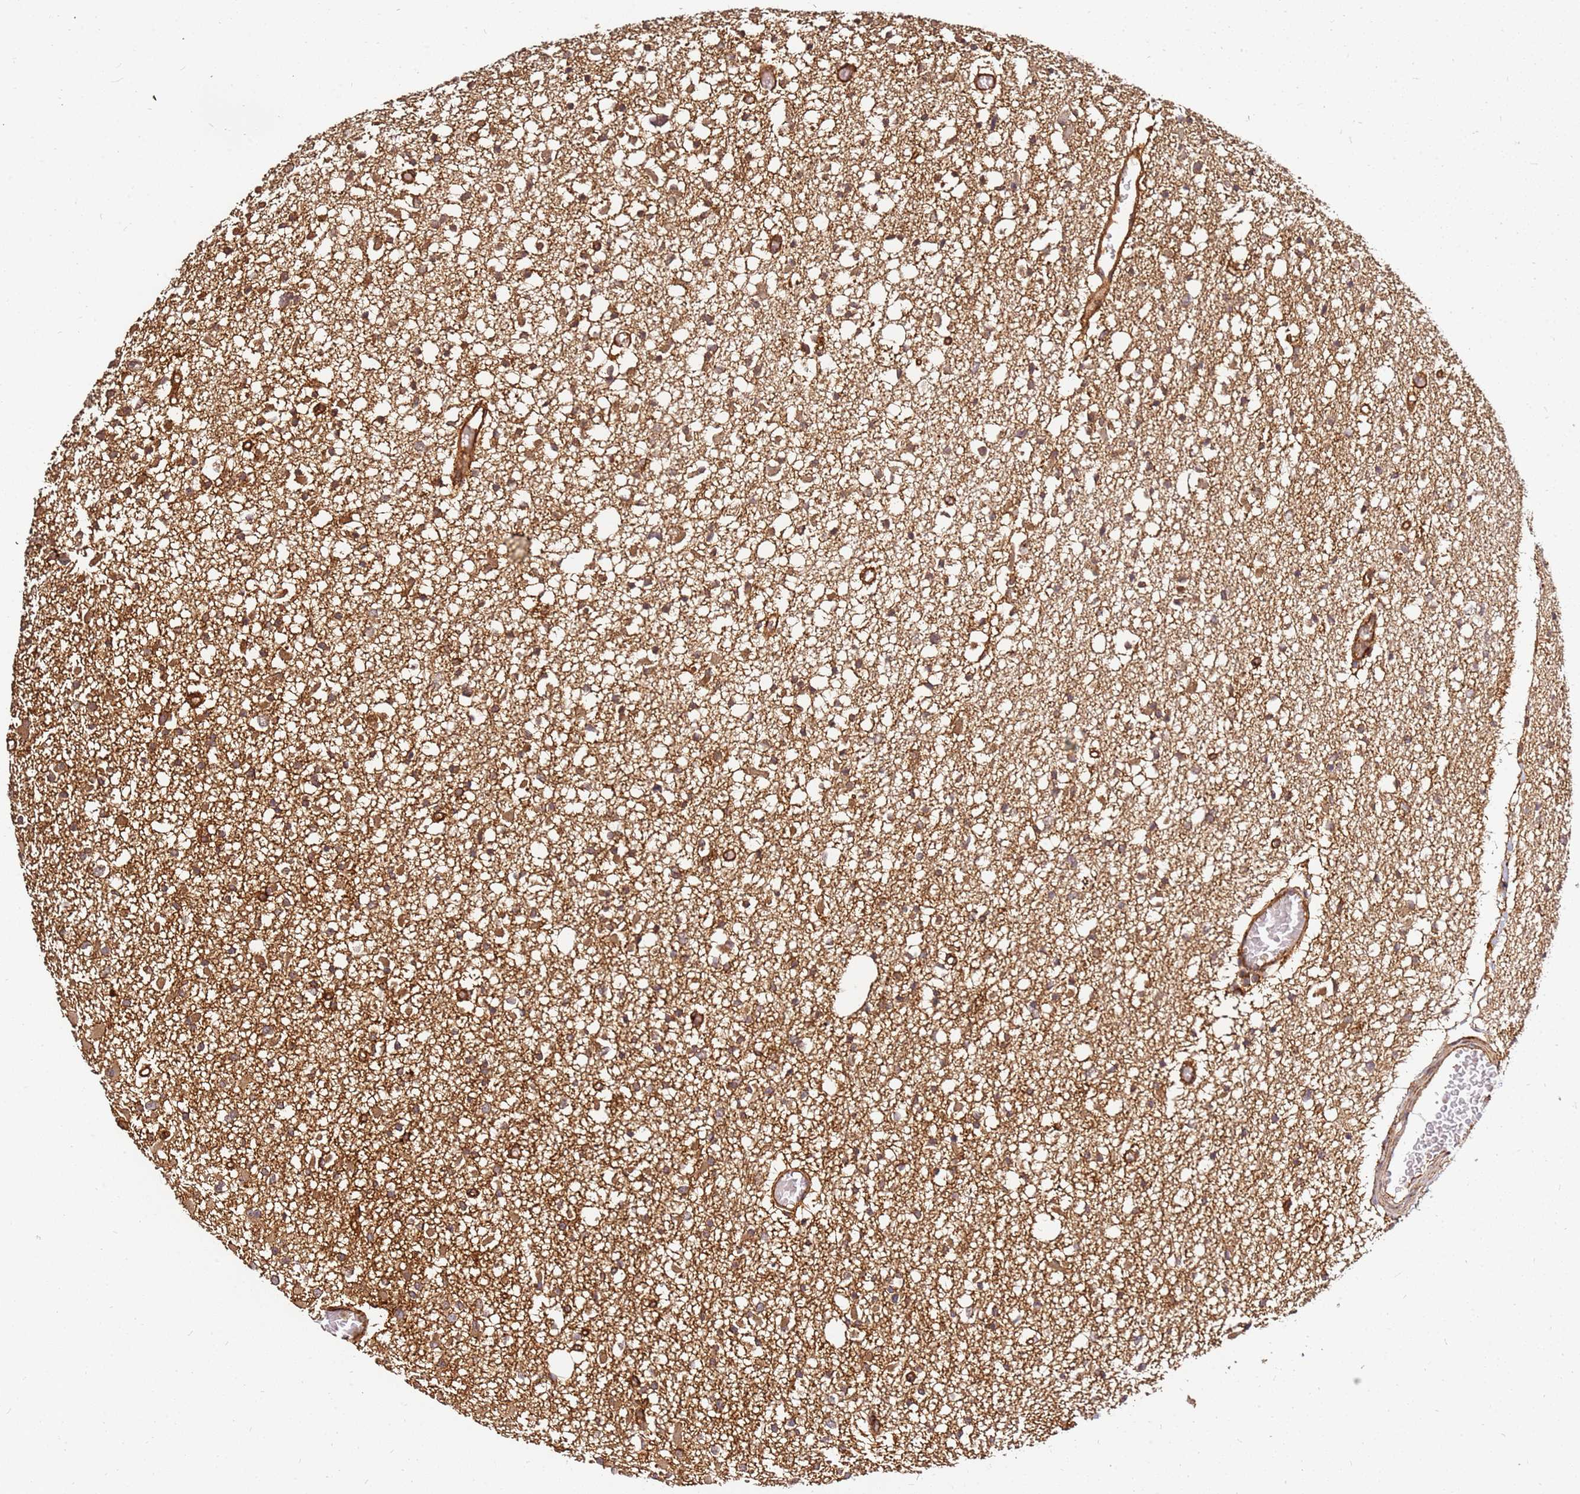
{"staining": {"intensity": "moderate", "quantity": ">75%", "location": "cytoplasmic/membranous"}, "tissue": "glioma", "cell_type": "Tumor cells", "image_type": "cancer", "snomed": [{"axis": "morphology", "description": "Glioma, malignant, Low grade"}, {"axis": "topography", "description": "Brain"}], "caption": "Immunohistochemistry (IHC) histopathology image of human malignant glioma (low-grade) stained for a protein (brown), which reveals medium levels of moderate cytoplasmic/membranous staining in about >75% of tumor cells.", "gene": "DVL3", "patient": {"sex": "female", "age": 22}}